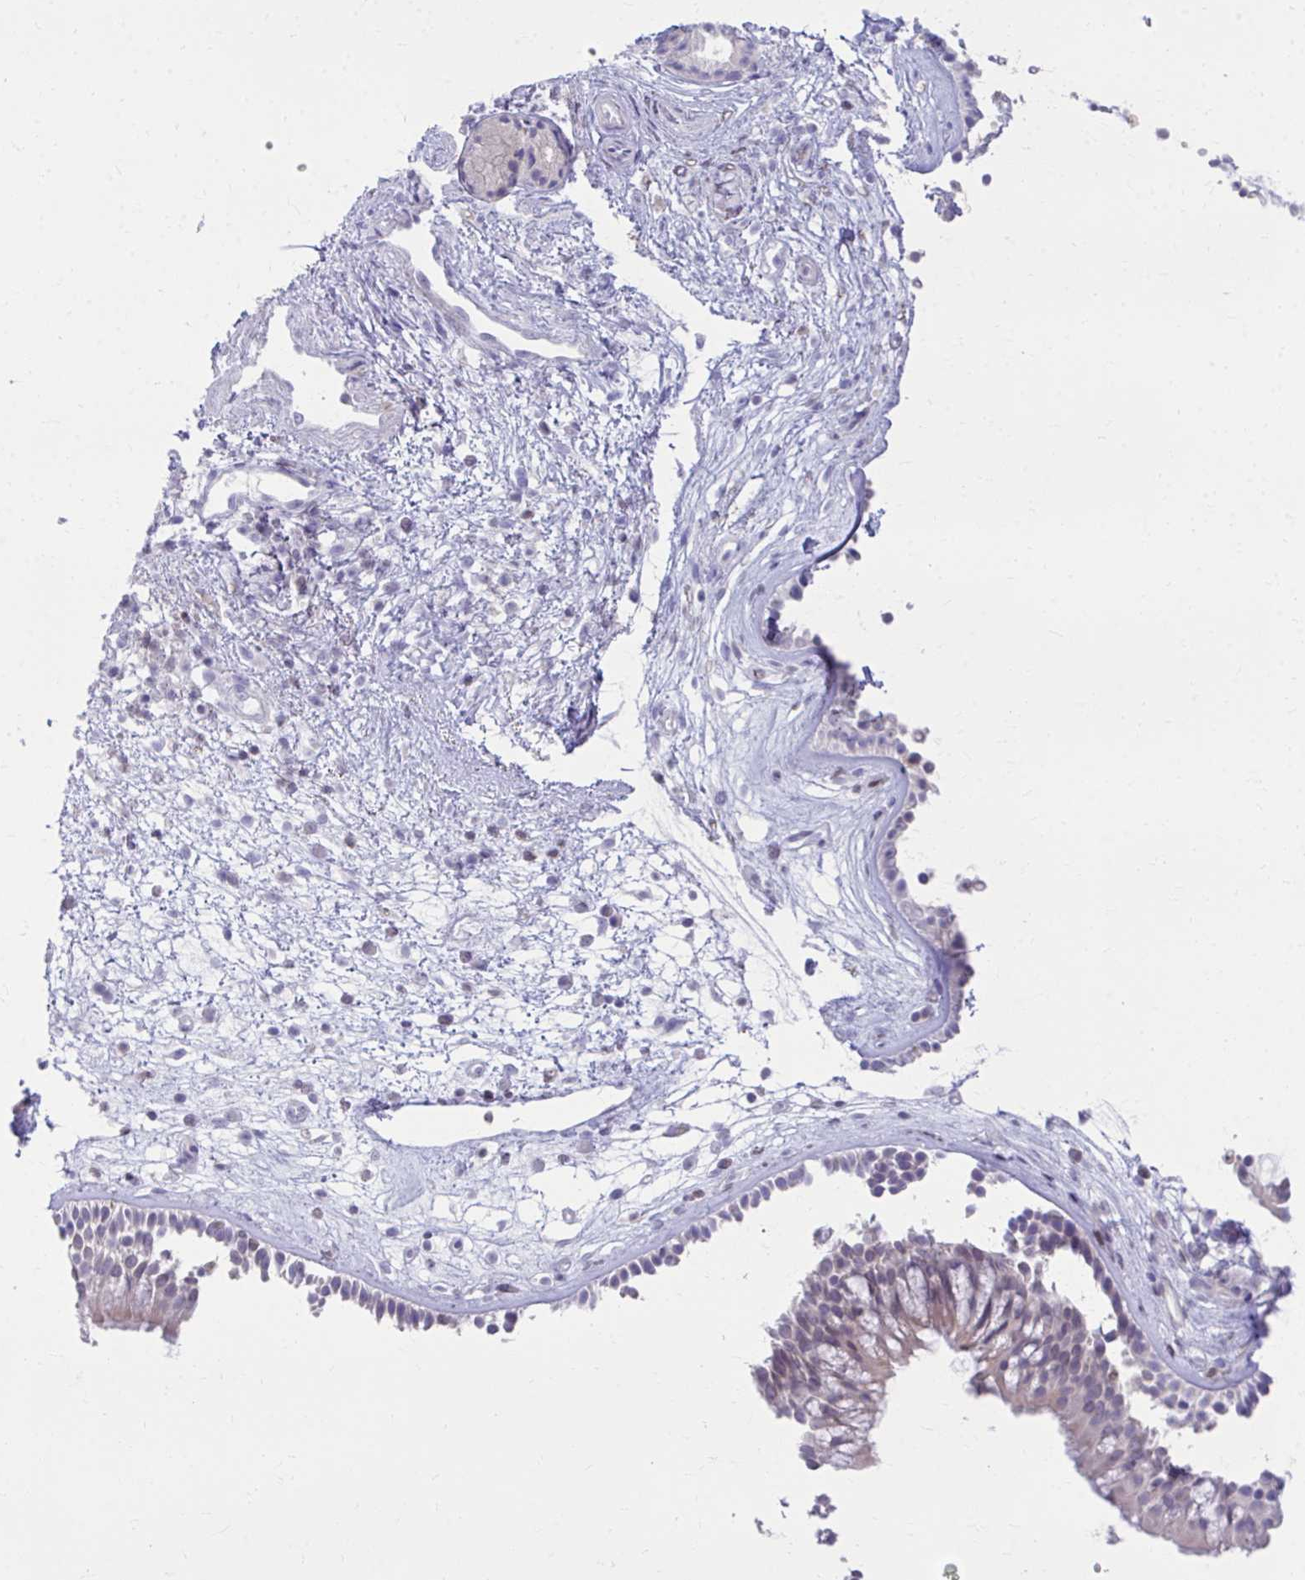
{"staining": {"intensity": "weak", "quantity": "<25%", "location": "cytoplasmic/membranous"}, "tissue": "nasopharynx", "cell_type": "Respiratory epithelial cells", "image_type": "normal", "snomed": [{"axis": "morphology", "description": "Normal tissue, NOS"}, {"axis": "topography", "description": "Nasopharynx"}], "caption": "This photomicrograph is of normal nasopharynx stained with immunohistochemistry (IHC) to label a protein in brown with the nuclei are counter-stained blue. There is no expression in respiratory epithelial cells.", "gene": "OR7A5", "patient": {"sex": "female", "age": 70}}